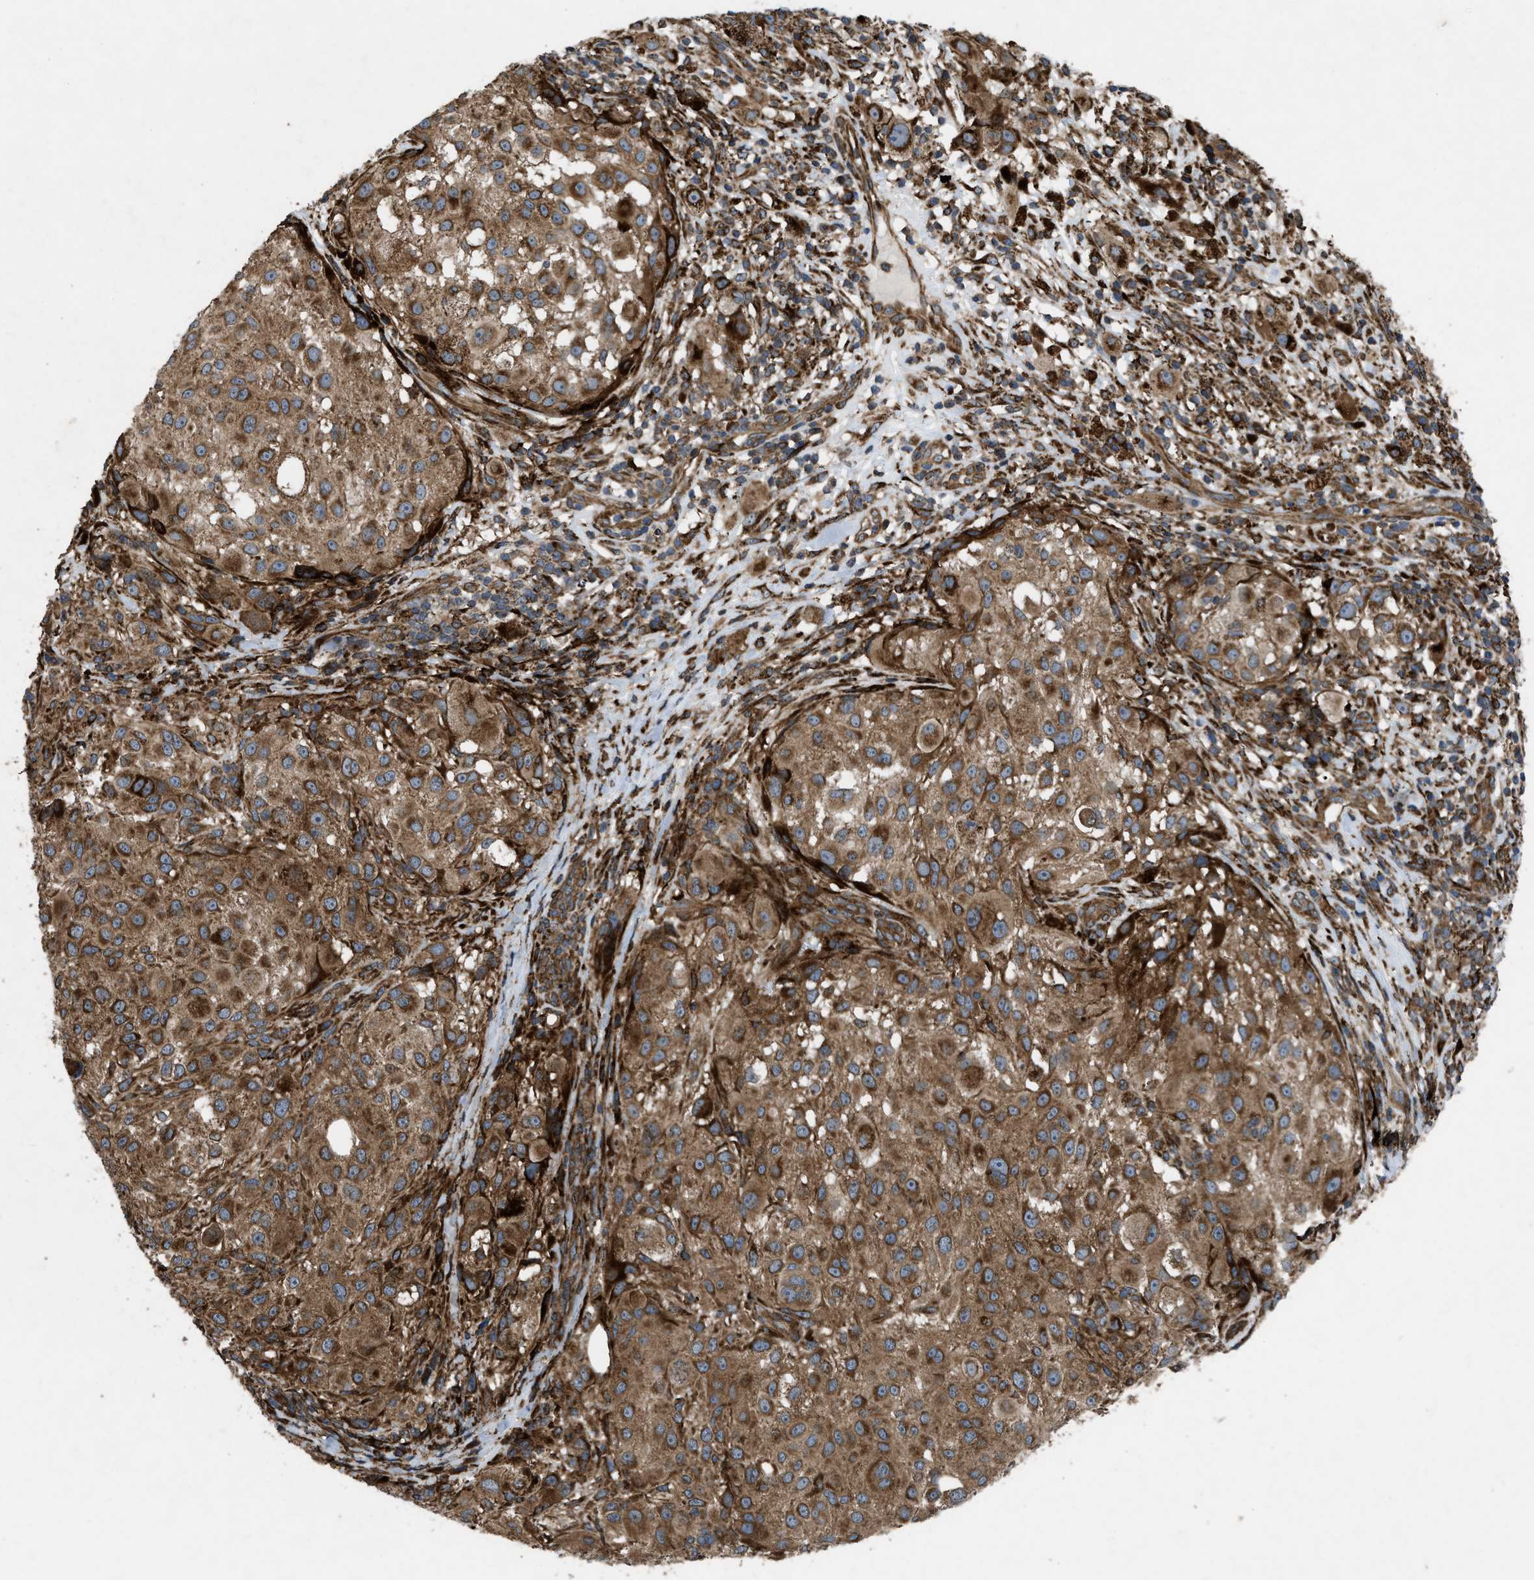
{"staining": {"intensity": "moderate", "quantity": ">75%", "location": "cytoplasmic/membranous"}, "tissue": "melanoma", "cell_type": "Tumor cells", "image_type": "cancer", "snomed": [{"axis": "morphology", "description": "Necrosis, NOS"}, {"axis": "morphology", "description": "Malignant melanoma, NOS"}, {"axis": "topography", "description": "Skin"}], "caption": "Human malignant melanoma stained with a brown dye demonstrates moderate cytoplasmic/membranous positive positivity in approximately >75% of tumor cells.", "gene": "PER3", "patient": {"sex": "female", "age": 87}}